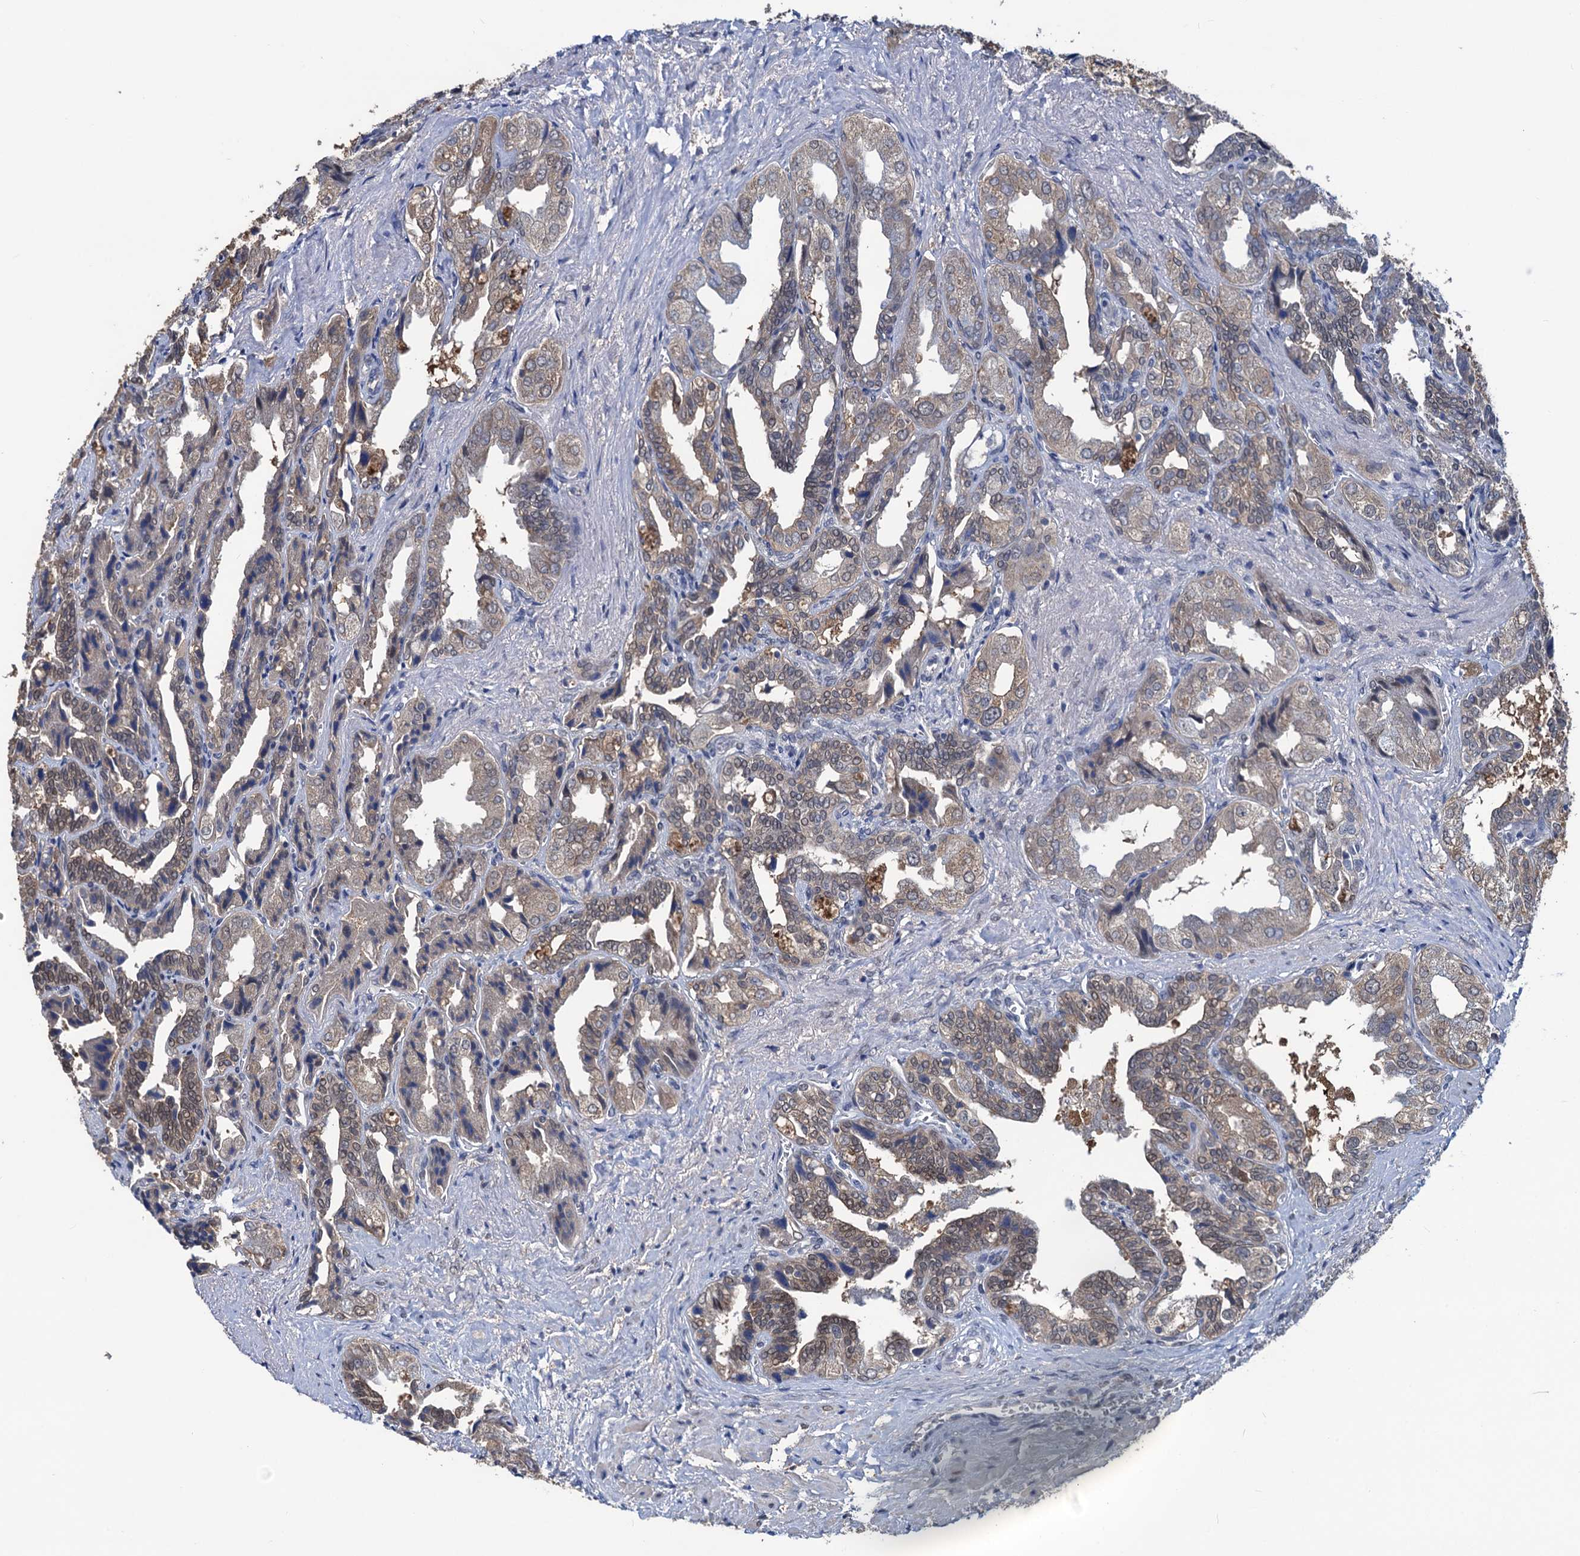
{"staining": {"intensity": "moderate", "quantity": "25%-75%", "location": "cytoplasmic/membranous"}, "tissue": "seminal vesicle", "cell_type": "Glandular cells", "image_type": "normal", "snomed": [{"axis": "morphology", "description": "Normal tissue, NOS"}, {"axis": "topography", "description": "Seminal veicle"}], "caption": "A high-resolution histopathology image shows IHC staining of normal seminal vesicle, which shows moderate cytoplasmic/membranous expression in about 25%-75% of glandular cells.", "gene": "RTKN2", "patient": {"sex": "male", "age": 63}}